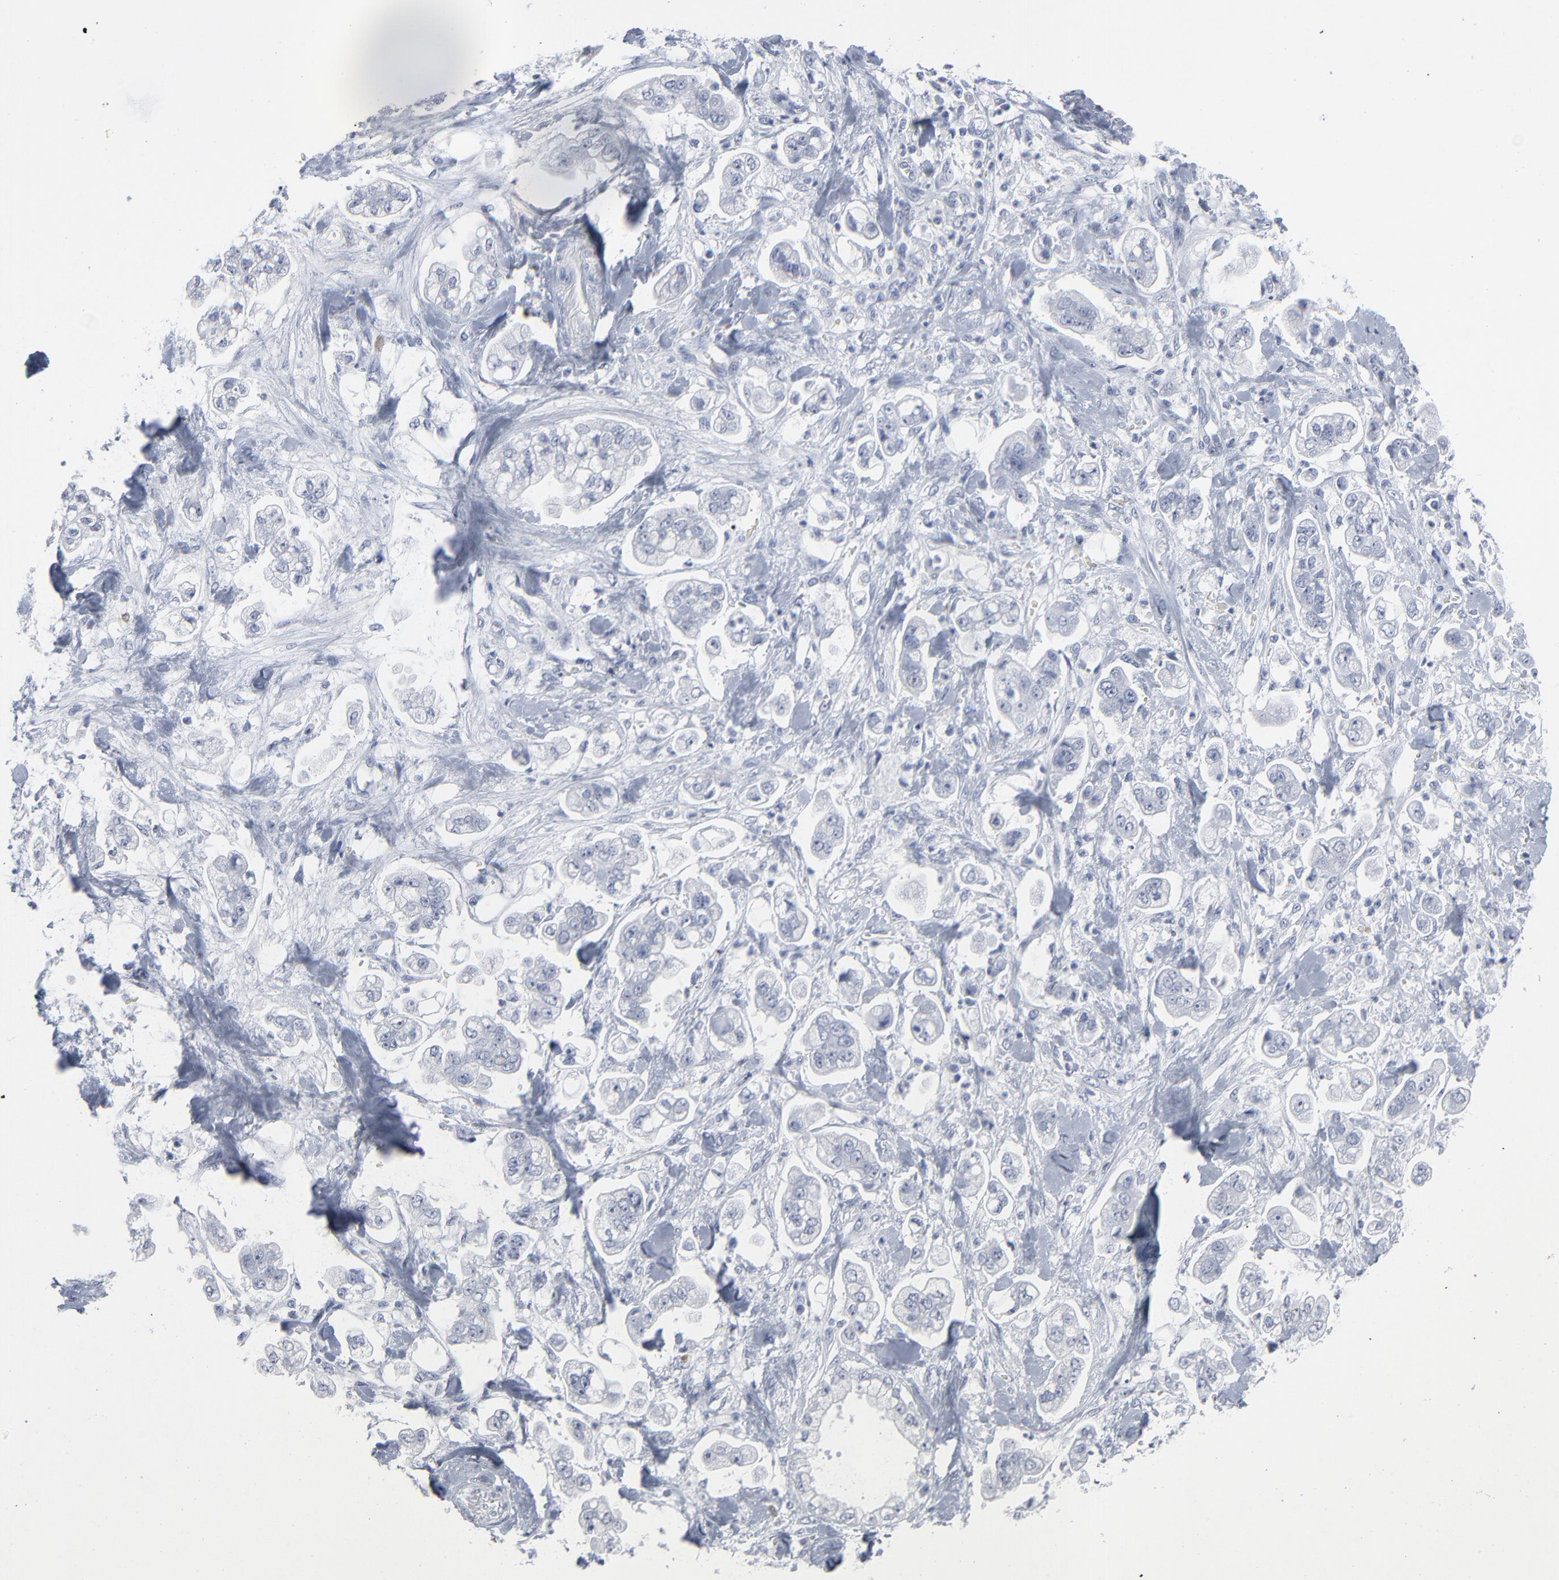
{"staining": {"intensity": "negative", "quantity": "none", "location": "none"}, "tissue": "stomach cancer", "cell_type": "Tumor cells", "image_type": "cancer", "snomed": [{"axis": "morphology", "description": "Adenocarcinoma, NOS"}, {"axis": "topography", "description": "Stomach"}], "caption": "Immunohistochemical staining of stomach adenocarcinoma reveals no significant positivity in tumor cells. (DAB (3,3'-diaminobenzidine) immunohistochemistry with hematoxylin counter stain).", "gene": "PAGE1", "patient": {"sex": "male", "age": 62}}